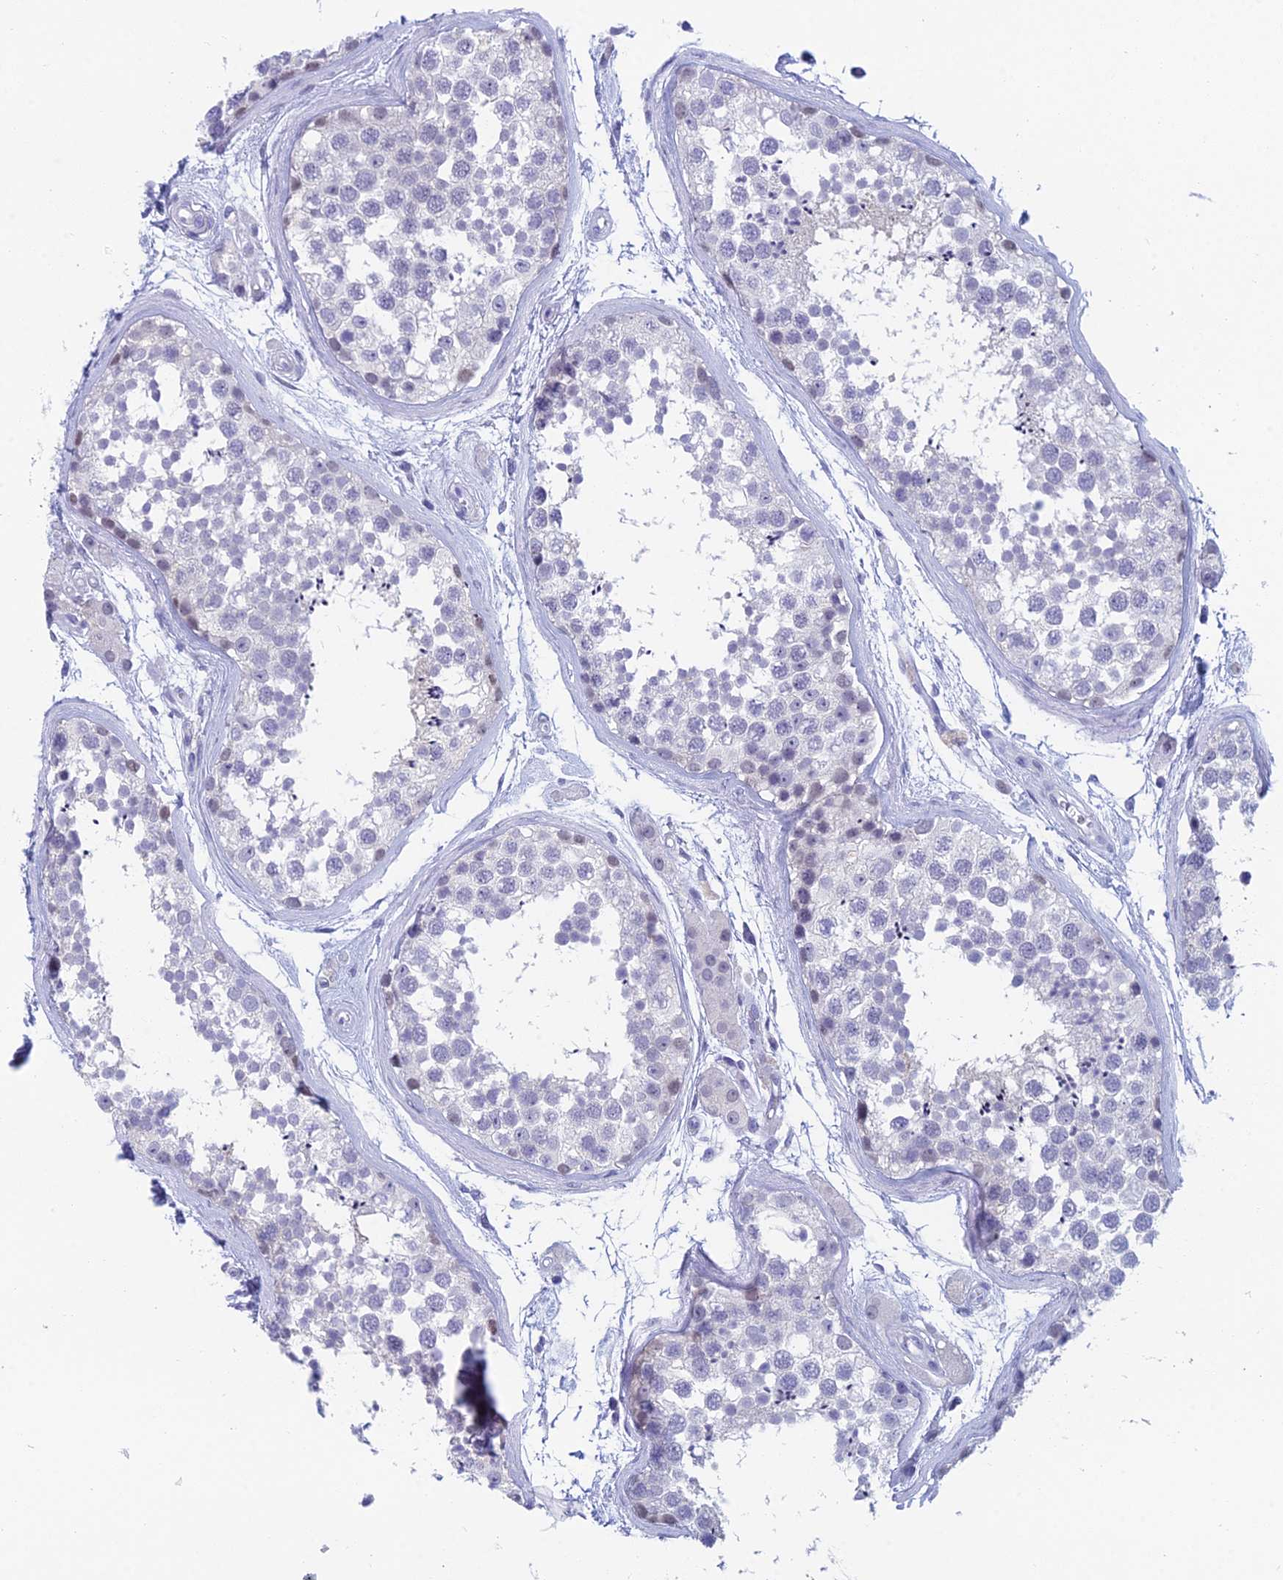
{"staining": {"intensity": "weak", "quantity": "<25%", "location": "nuclear"}, "tissue": "testis", "cell_type": "Cells in seminiferous ducts", "image_type": "normal", "snomed": [{"axis": "morphology", "description": "Normal tissue, NOS"}, {"axis": "topography", "description": "Testis"}], "caption": "This image is of unremarkable testis stained with IHC to label a protein in brown with the nuclei are counter-stained blue. There is no positivity in cells in seminiferous ducts.", "gene": "TMEM161B", "patient": {"sex": "male", "age": 56}}